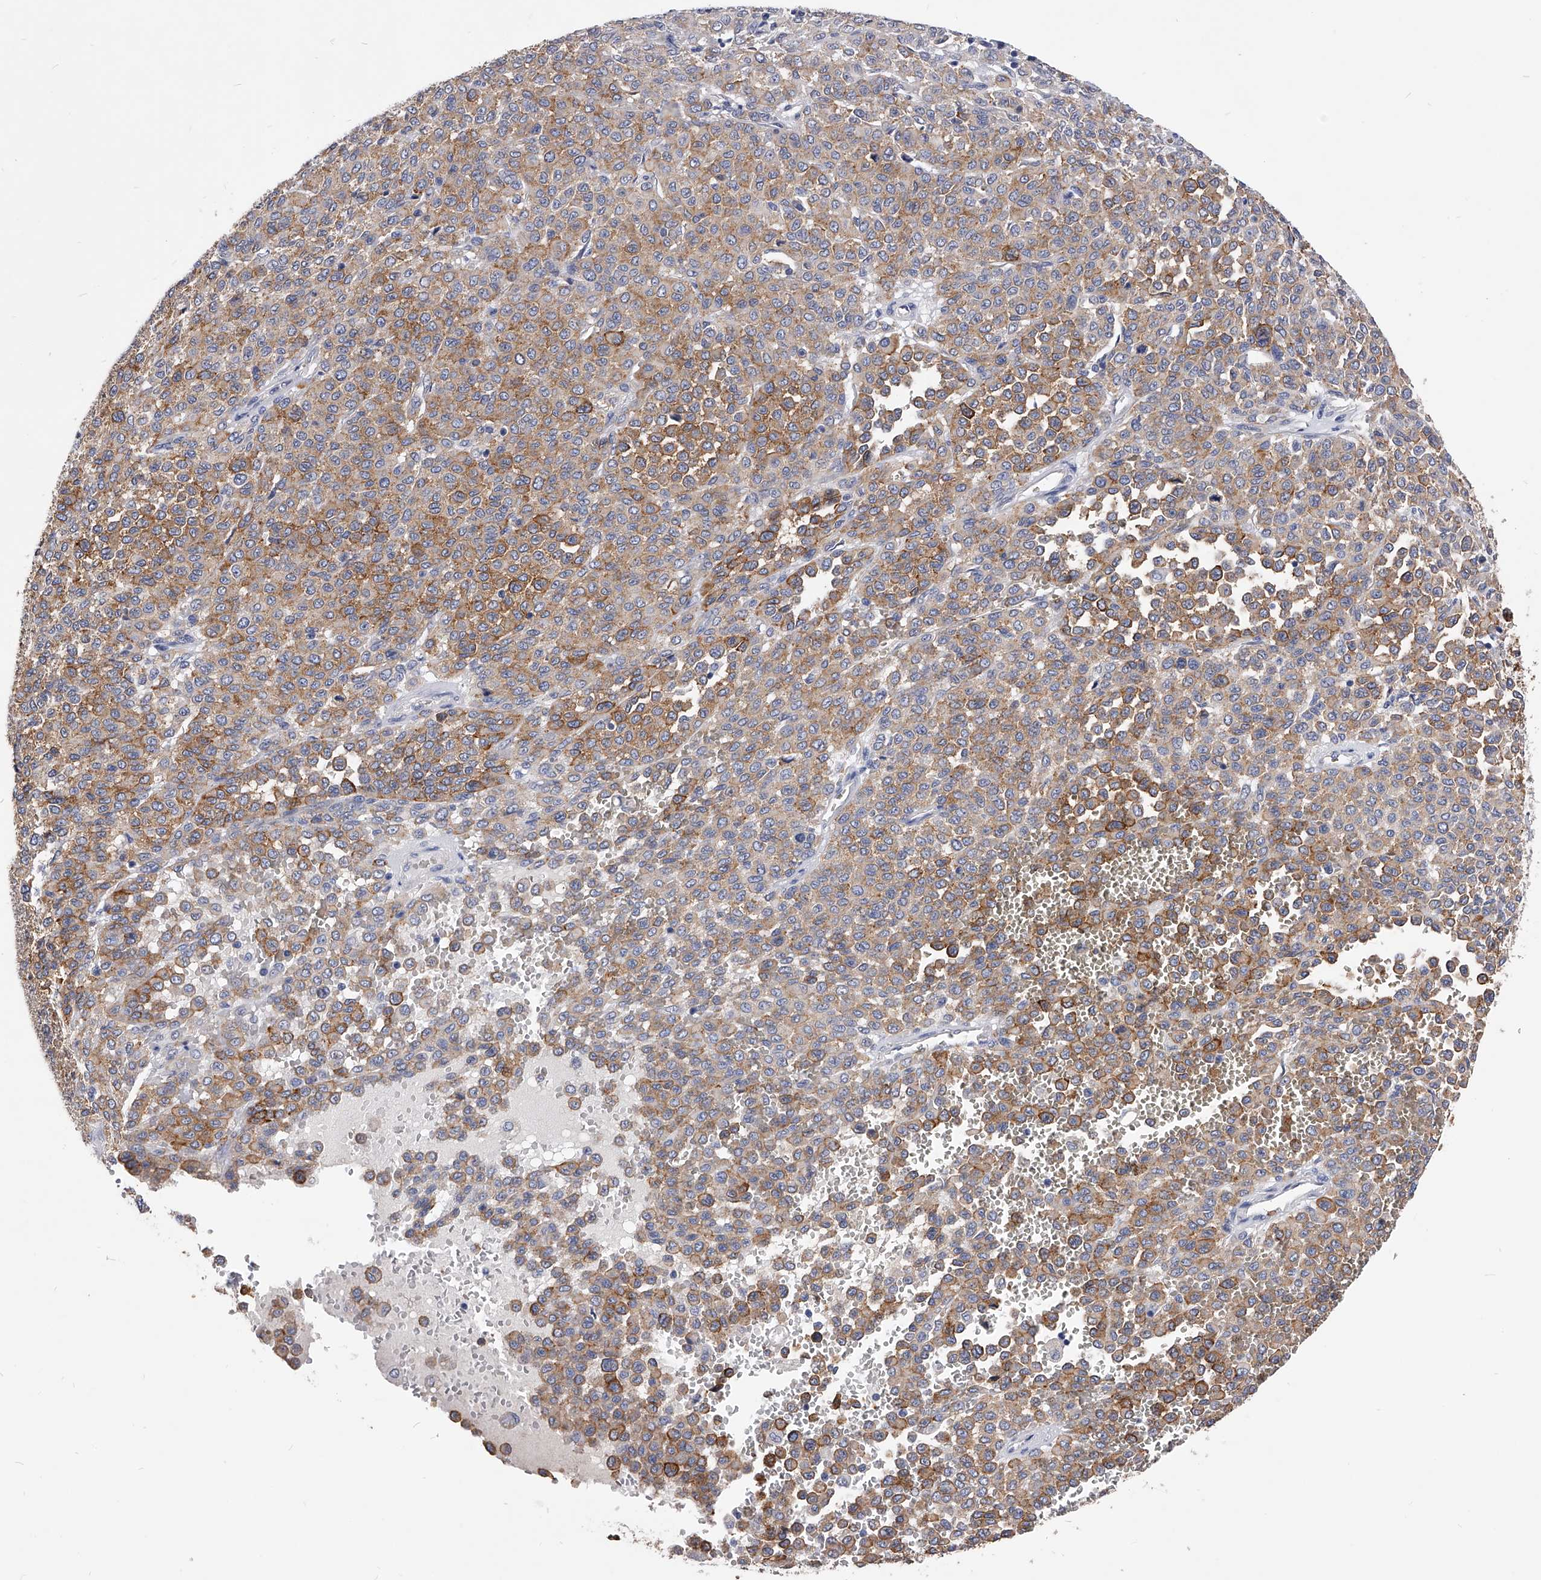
{"staining": {"intensity": "moderate", "quantity": "25%-75%", "location": "cytoplasmic/membranous"}, "tissue": "melanoma", "cell_type": "Tumor cells", "image_type": "cancer", "snomed": [{"axis": "morphology", "description": "Malignant melanoma, Metastatic site"}, {"axis": "topography", "description": "Pancreas"}], "caption": "Immunohistochemistry (IHC) of human malignant melanoma (metastatic site) demonstrates medium levels of moderate cytoplasmic/membranous expression in approximately 25%-75% of tumor cells. The staining is performed using DAB (3,3'-diaminobenzidine) brown chromogen to label protein expression. The nuclei are counter-stained blue using hematoxylin.", "gene": "ZNF529", "patient": {"sex": "female", "age": 30}}